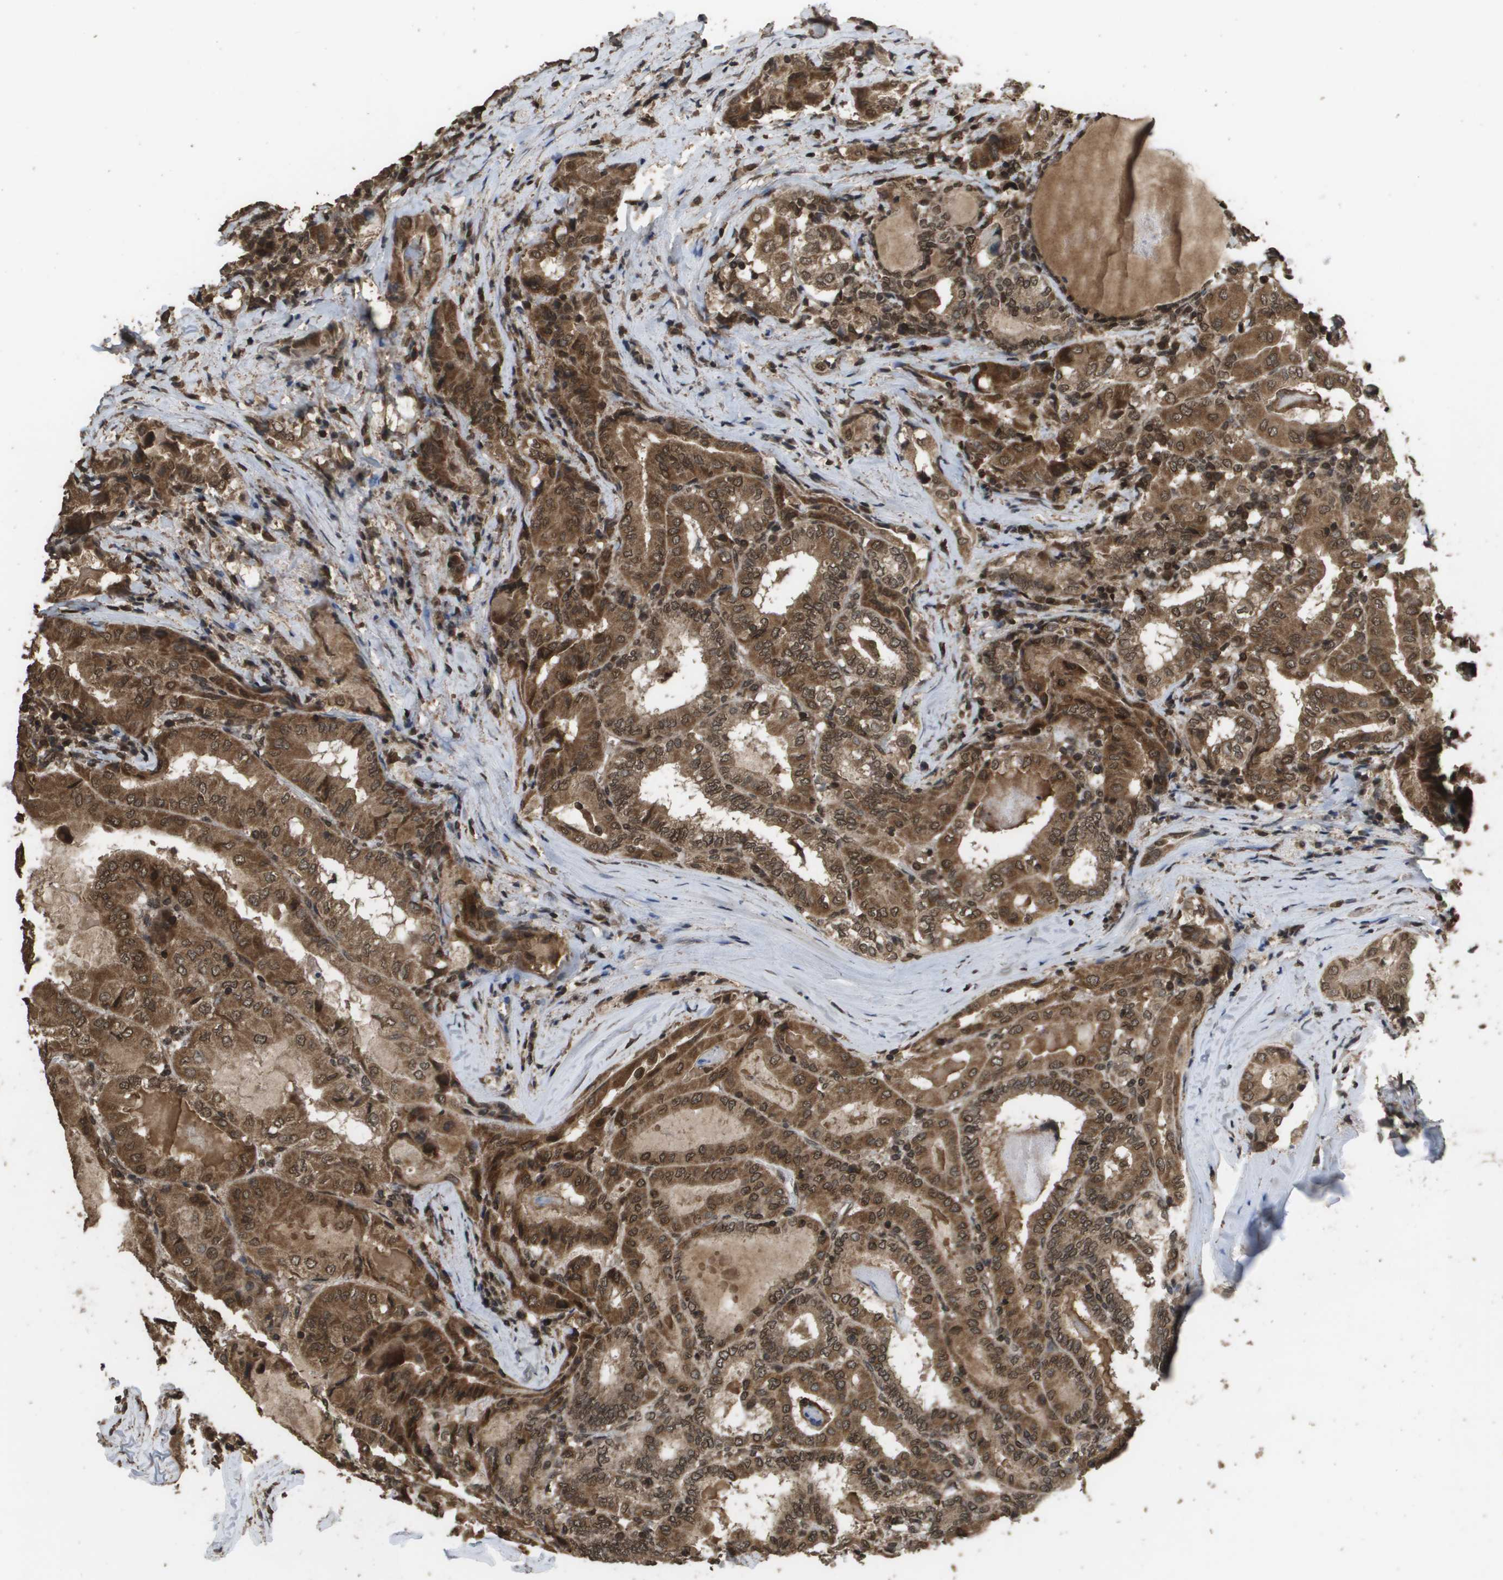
{"staining": {"intensity": "moderate", "quantity": ">75%", "location": "cytoplasmic/membranous"}, "tissue": "thyroid cancer", "cell_type": "Tumor cells", "image_type": "cancer", "snomed": [{"axis": "morphology", "description": "Papillary adenocarcinoma, NOS"}, {"axis": "topography", "description": "Thyroid gland"}], "caption": "About >75% of tumor cells in human thyroid cancer (papillary adenocarcinoma) exhibit moderate cytoplasmic/membranous protein positivity as visualized by brown immunohistochemical staining.", "gene": "AXIN2", "patient": {"sex": "female", "age": 42}}